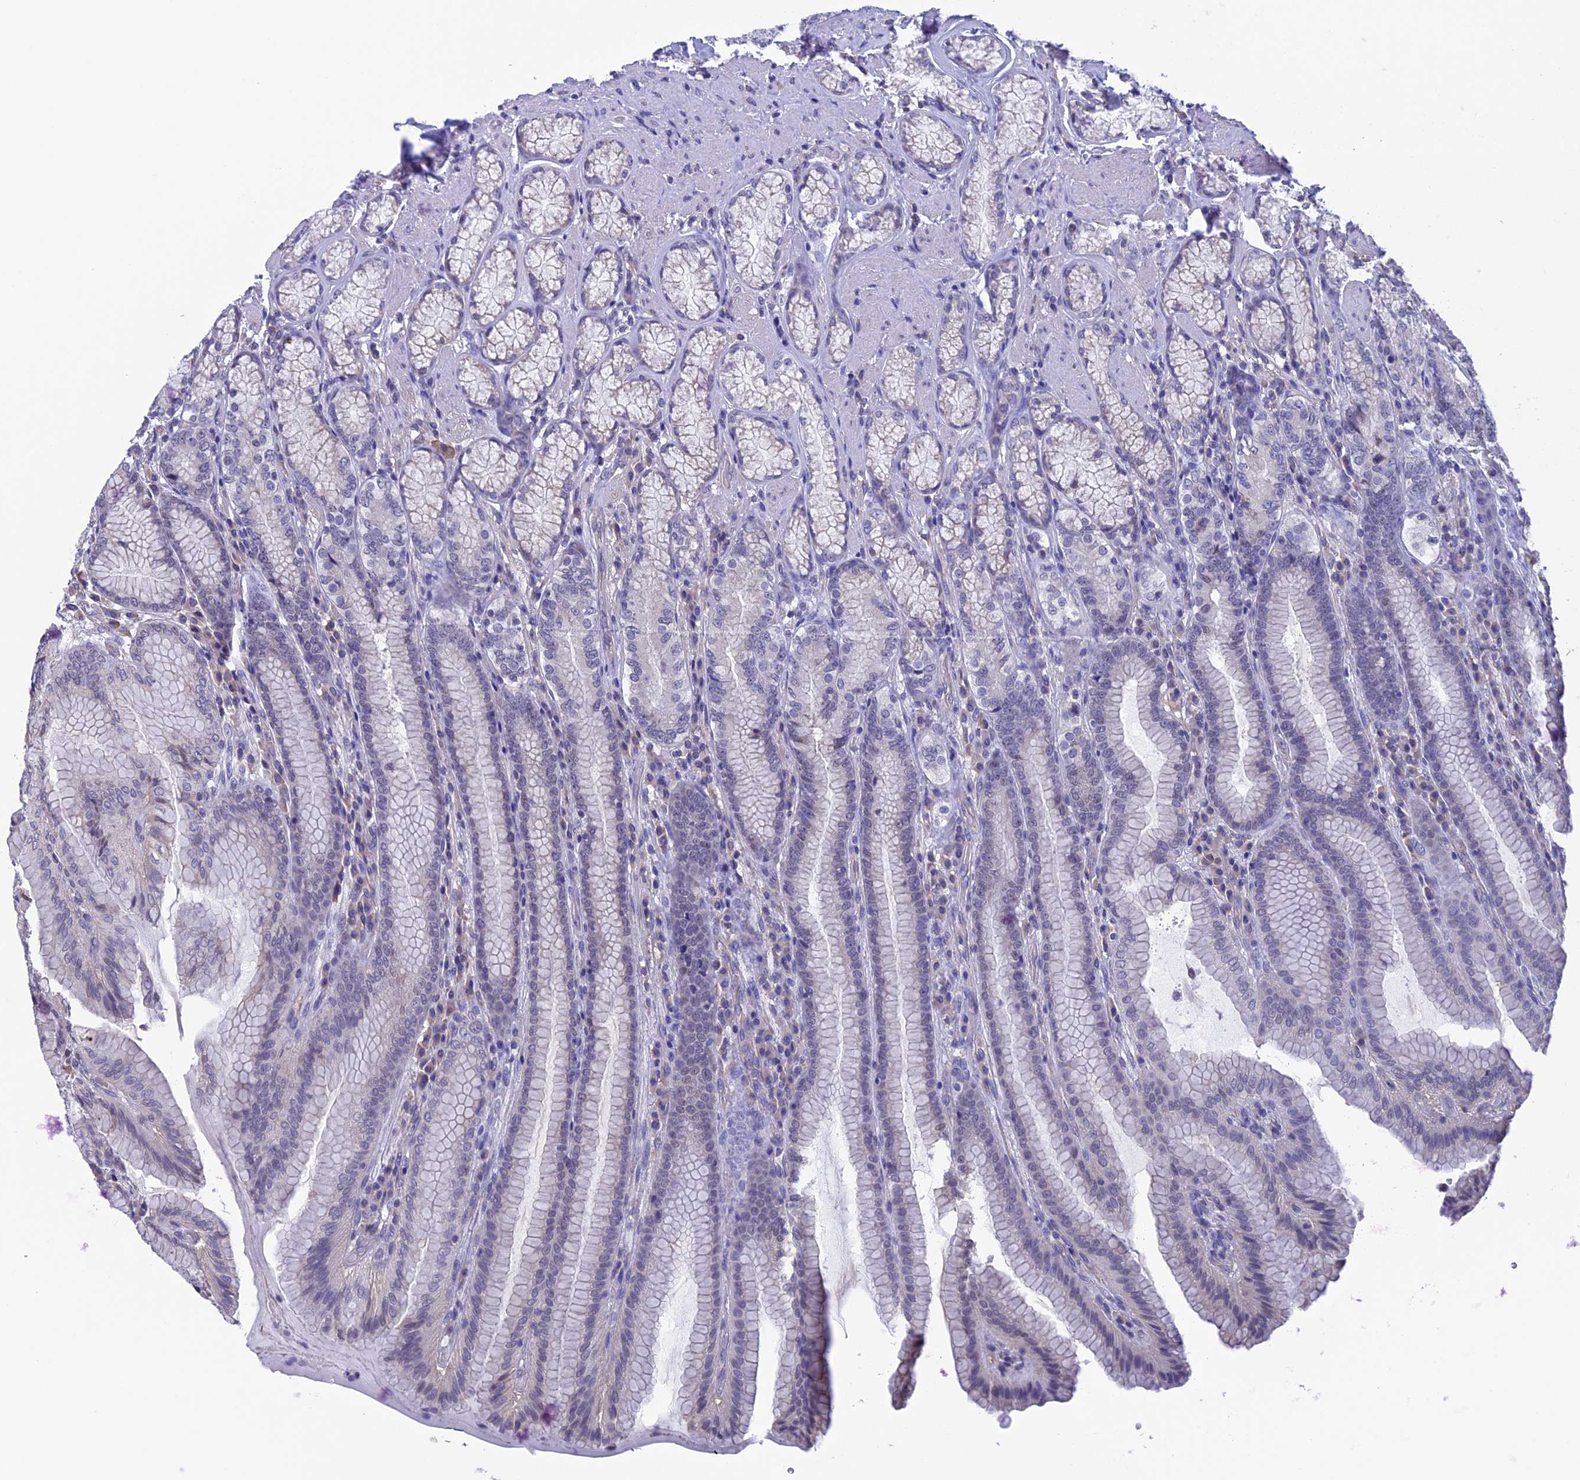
{"staining": {"intensity": "negative", "quantity": "none", "location": "none"}, "tissue": "stomach", "cell_type": "Glandular cells", "image_type": "normal", "snomed": [{"axis": "morphology", "description": "Normal tissue, NOS"}, {"axis": "topography", "description": "Stomach, upper"}, {"axis": "topography", "description": "Stomach, lower"}], "caption": "Immunohistochemistry (IHC) of unremarkable human stomach displays no expression in glandular cells.", "gene": "SLC1A6", "patient": {"sex": "female", "age": 76}}